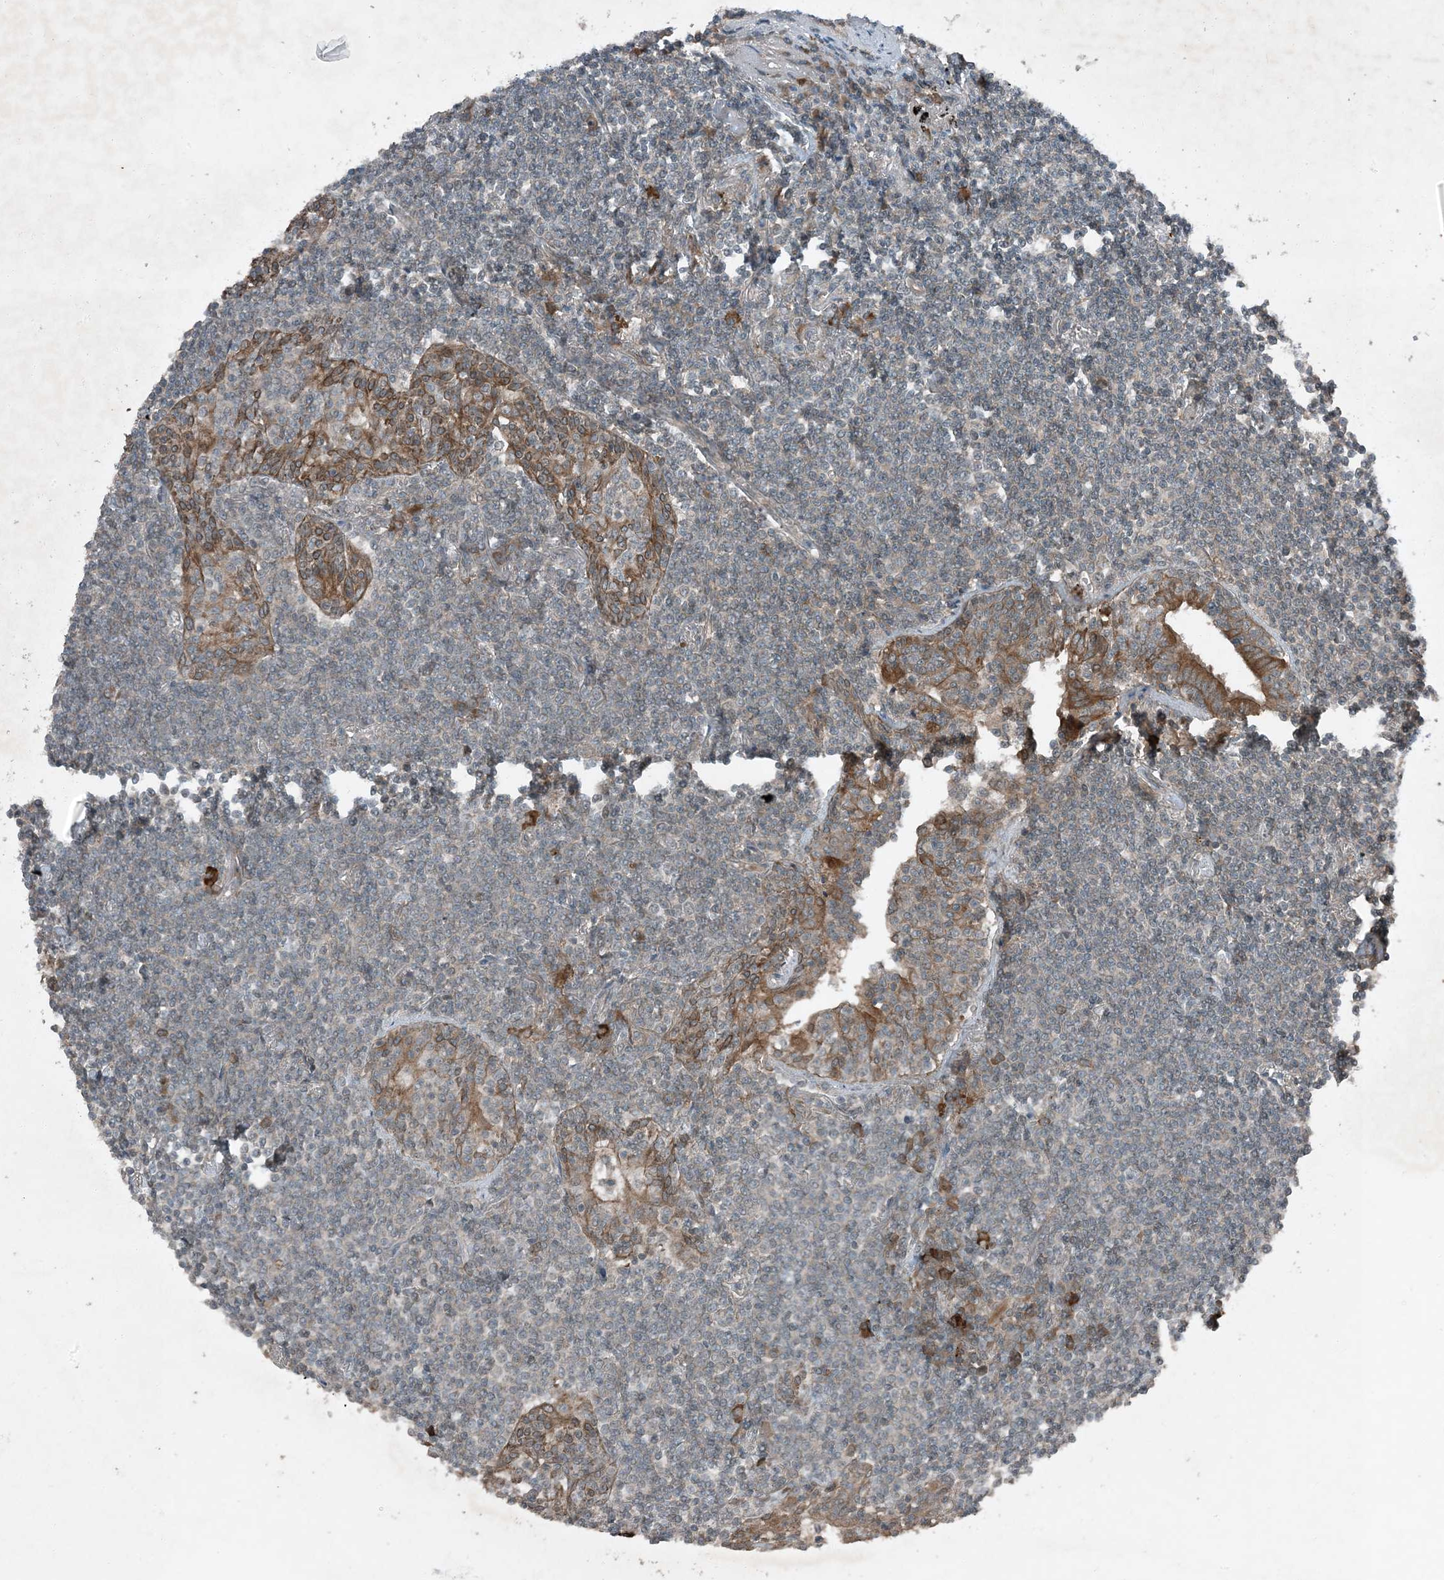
{"staining": {"intensity": "negative", "quantity": "none", "location": "none"}, "tissue": "lymphoma", "cell_type": "Tumor cells", "image_type": "cancer", "snomed": [{"axis": "morphology", "description": "Malignant lymphoma, non-Hodgkin's type, Low grade"}, {"axis": "topography", "description": "Lung"}], "caption": "This histopathology image is of lymphoma stained with immunohistochemistry (IHC) to label a protein in brown with the nuclei are counter-stained blue. There is no expression in tumor cells.", "gene": "MDN1", "patient": {"sex": "female", "age": 71}}